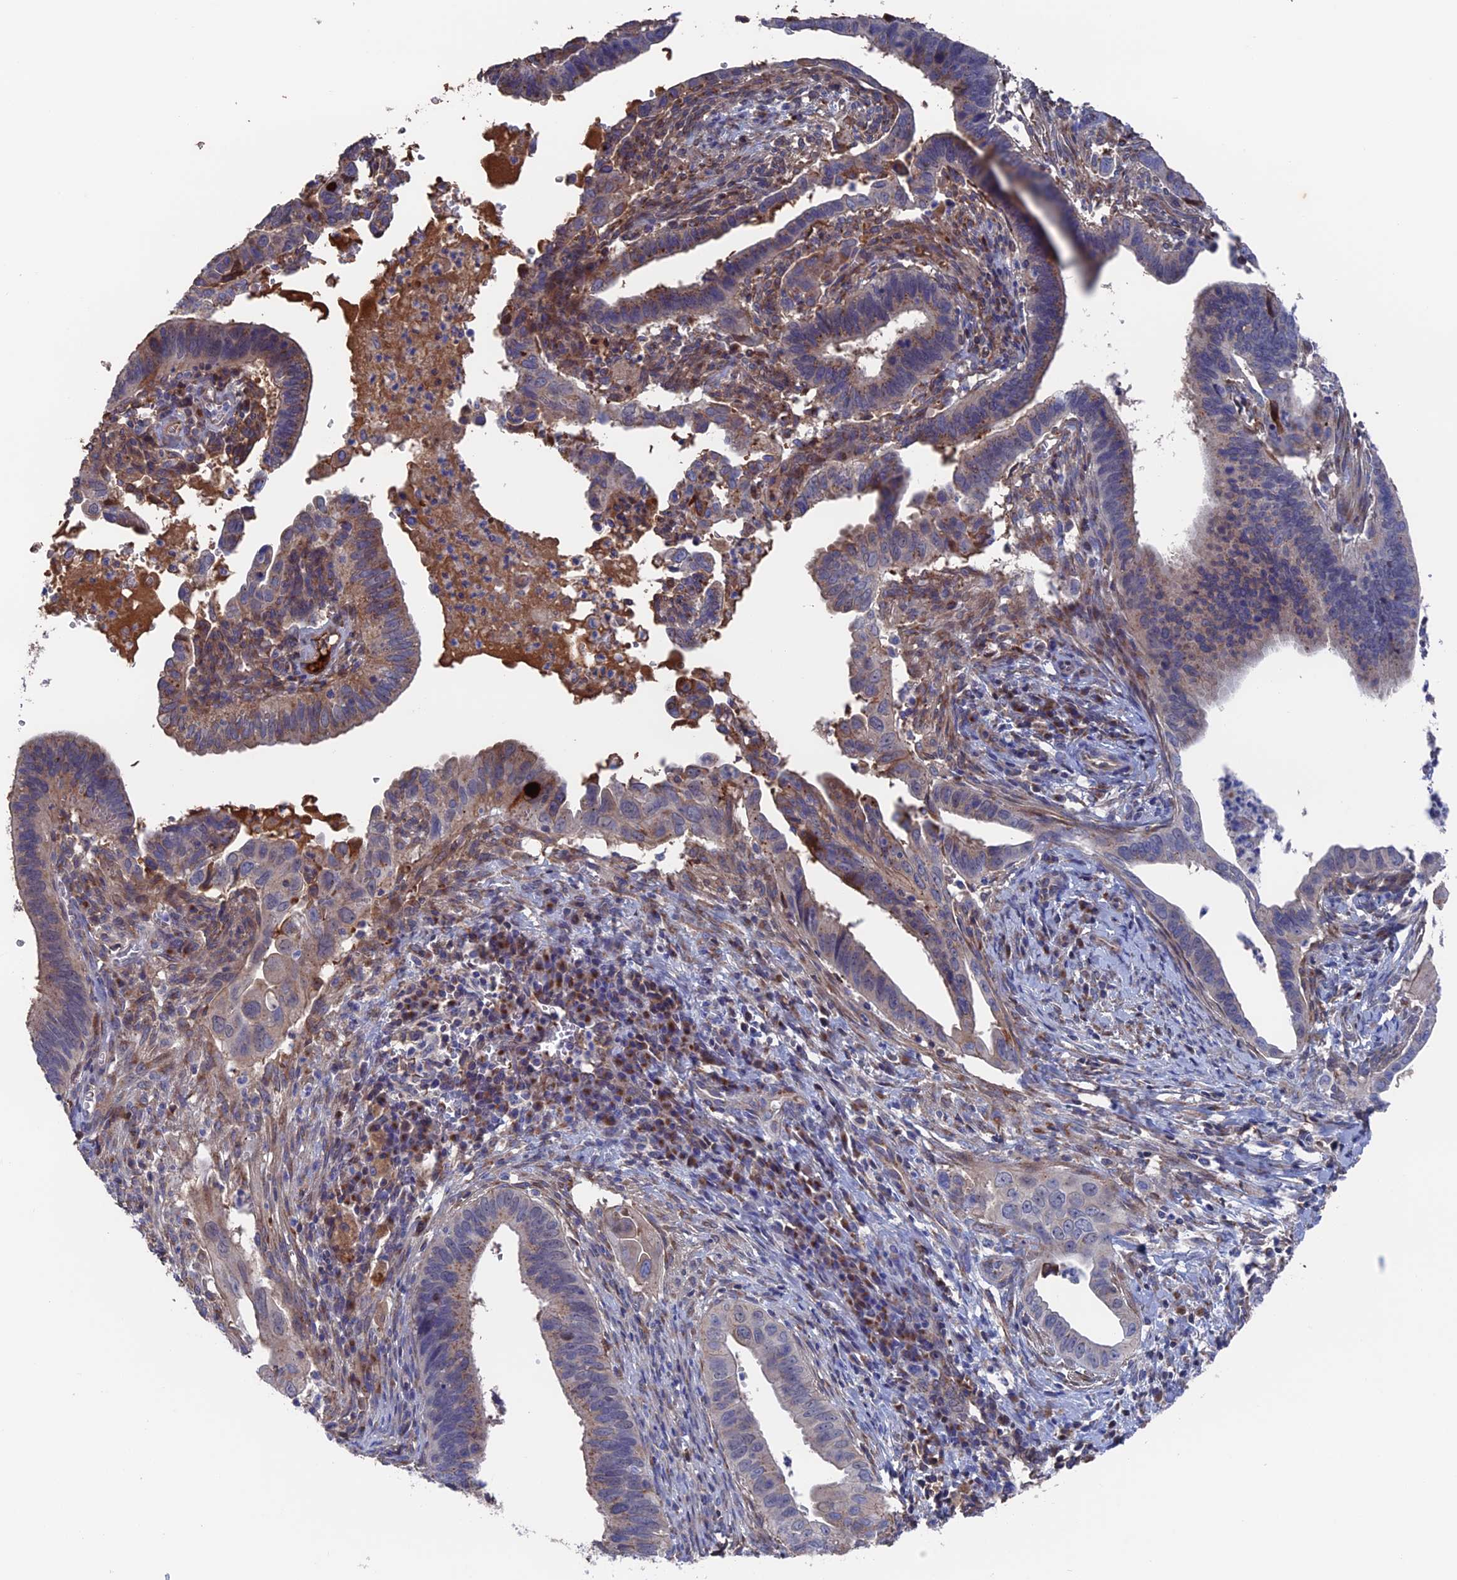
{"staining": {"intensity": "moderate", "quantity": "25%-75%", "location": "cytoplasmic/membranous"}, "tissue": "cervical cancer", "cell_type": "Tumor cells", "image_type": "cancer", "snomed": [{"axis": "morphology", "description": "Adenocarcinoma, NOS"}, {"axis": "topography", "description": "Cervix"}], "caption": "Moderate cytoplasmic/membranous protein positivity is identified in approximately 25%-75% of tumor cells in cervical adenocarcinoma.", "gene": "HPF1", "patient": {"sex": "female", "age": 42}}